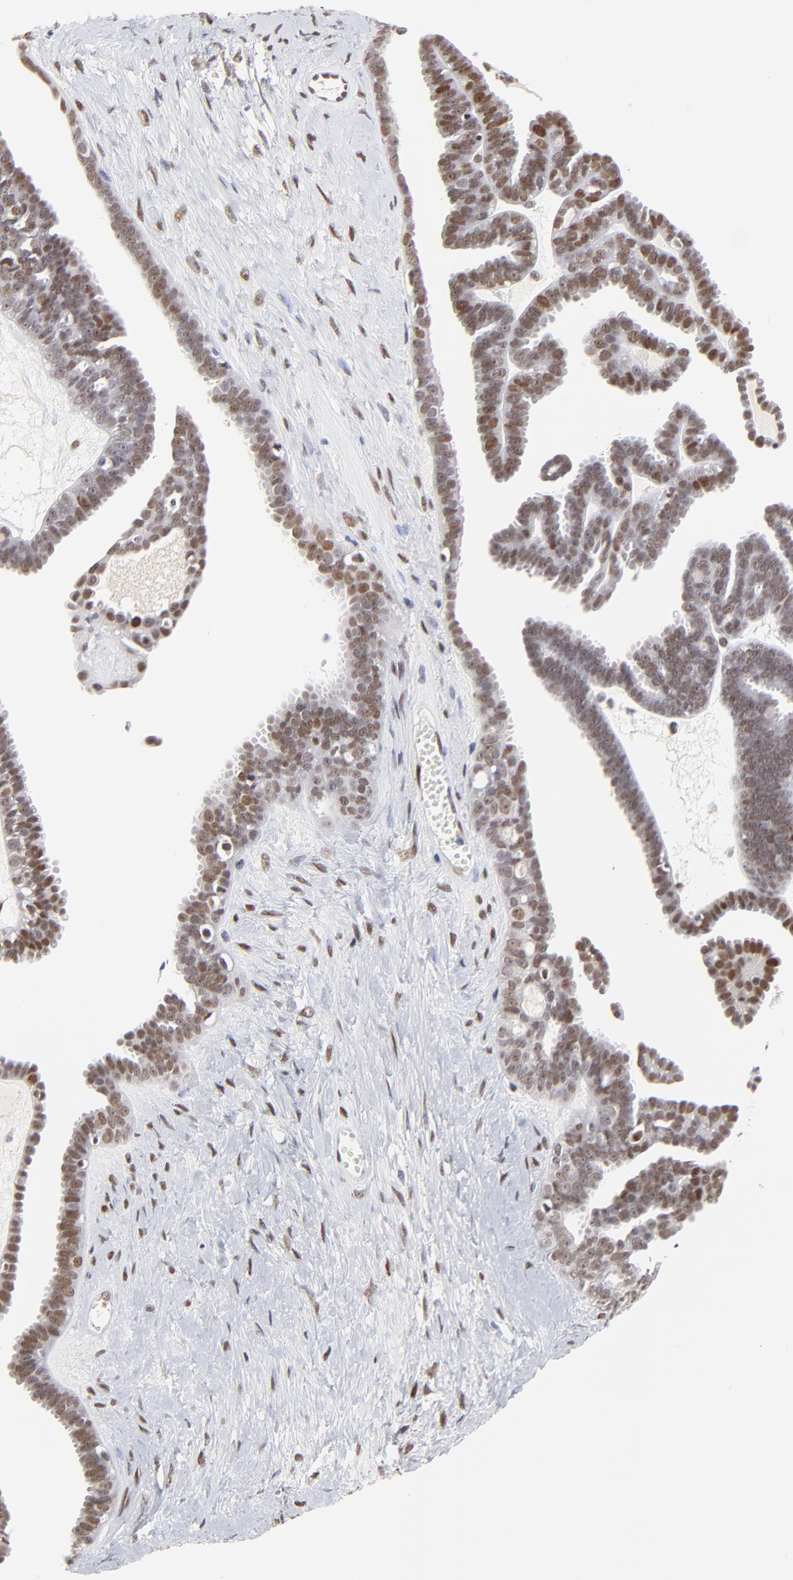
{"staining": {"intensity": "weak", "quantity": ">75%", "location": "nuclear"}, "tissue": "ovarian cancer", "cell_type": "Tumor cells", "image_type": "cancer", "snomed": [{"axis": "morphology", "description": "Cystadenocarcinoma, serous, NOS"}, {"axis": "topography", "description": "Ovary"}], "caption": "High-power microscopy captured an immunohistochemistry micrograph of serous cystadenocarcinoma (ovarian), revealing weak nuclear staining in about >75% of tumor cells.", "gene": "OGFOD1", "patient": {"sex": "female", "age": 71}}